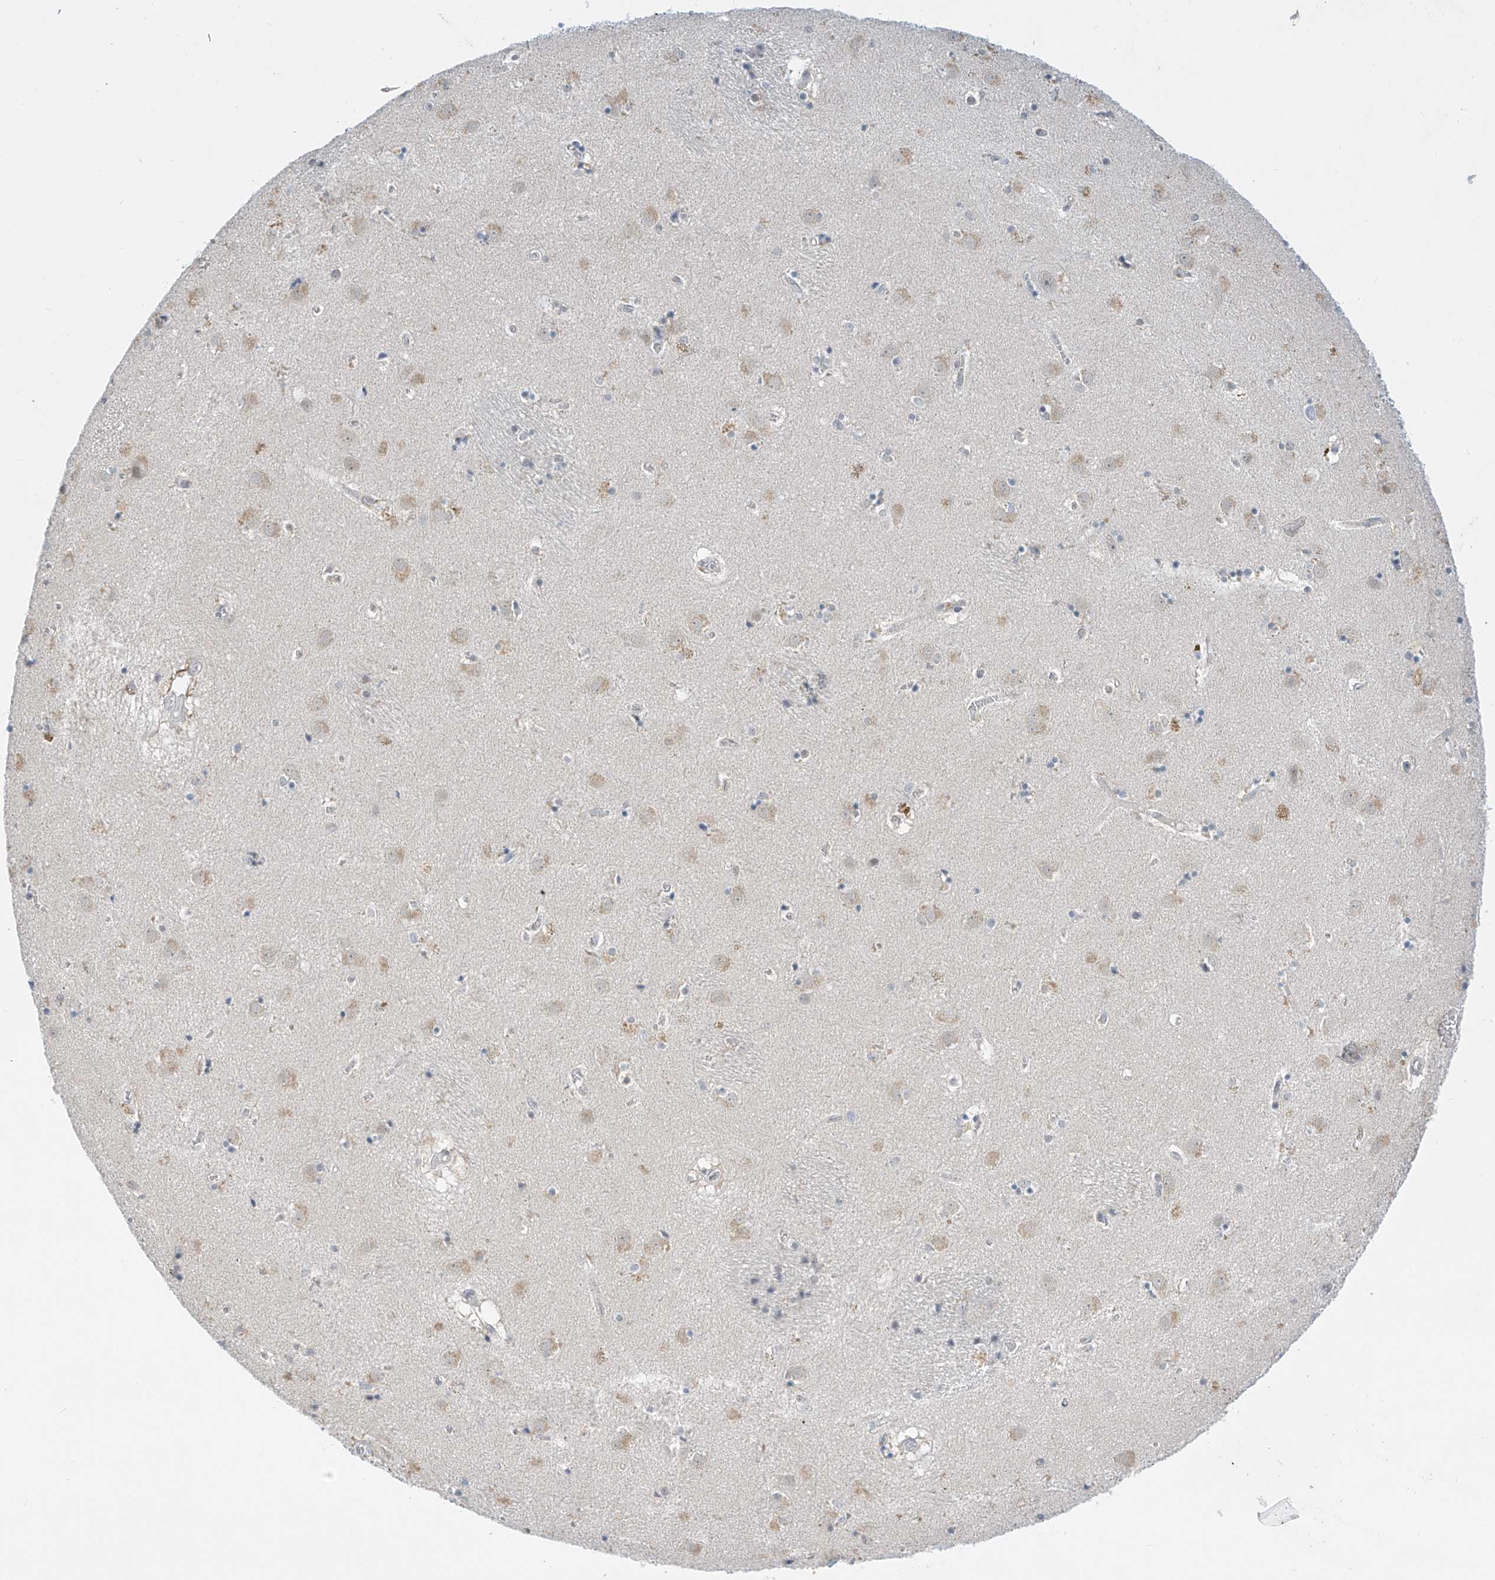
{"staining": {"intensity": "negative", "quantity": "none", "location": "none"}, "tissue": "caudate", "cell_type": "Glial cells", "image_type": "normal", "snomed": [{"axis": "morphology", "description": "Normal tissue, NOS"}, {"axis": "topography", "description": "Lateral ventricle wall"}], "caption": "There is no significant positivity in glial cells of caudate. (DAB (3,3'-diaminobenzidine) immunohistochemistry visualized using brightfield microscopy, high magnification).", "gene": "APLF", "patient": {"sex": "male", "age": 70}}